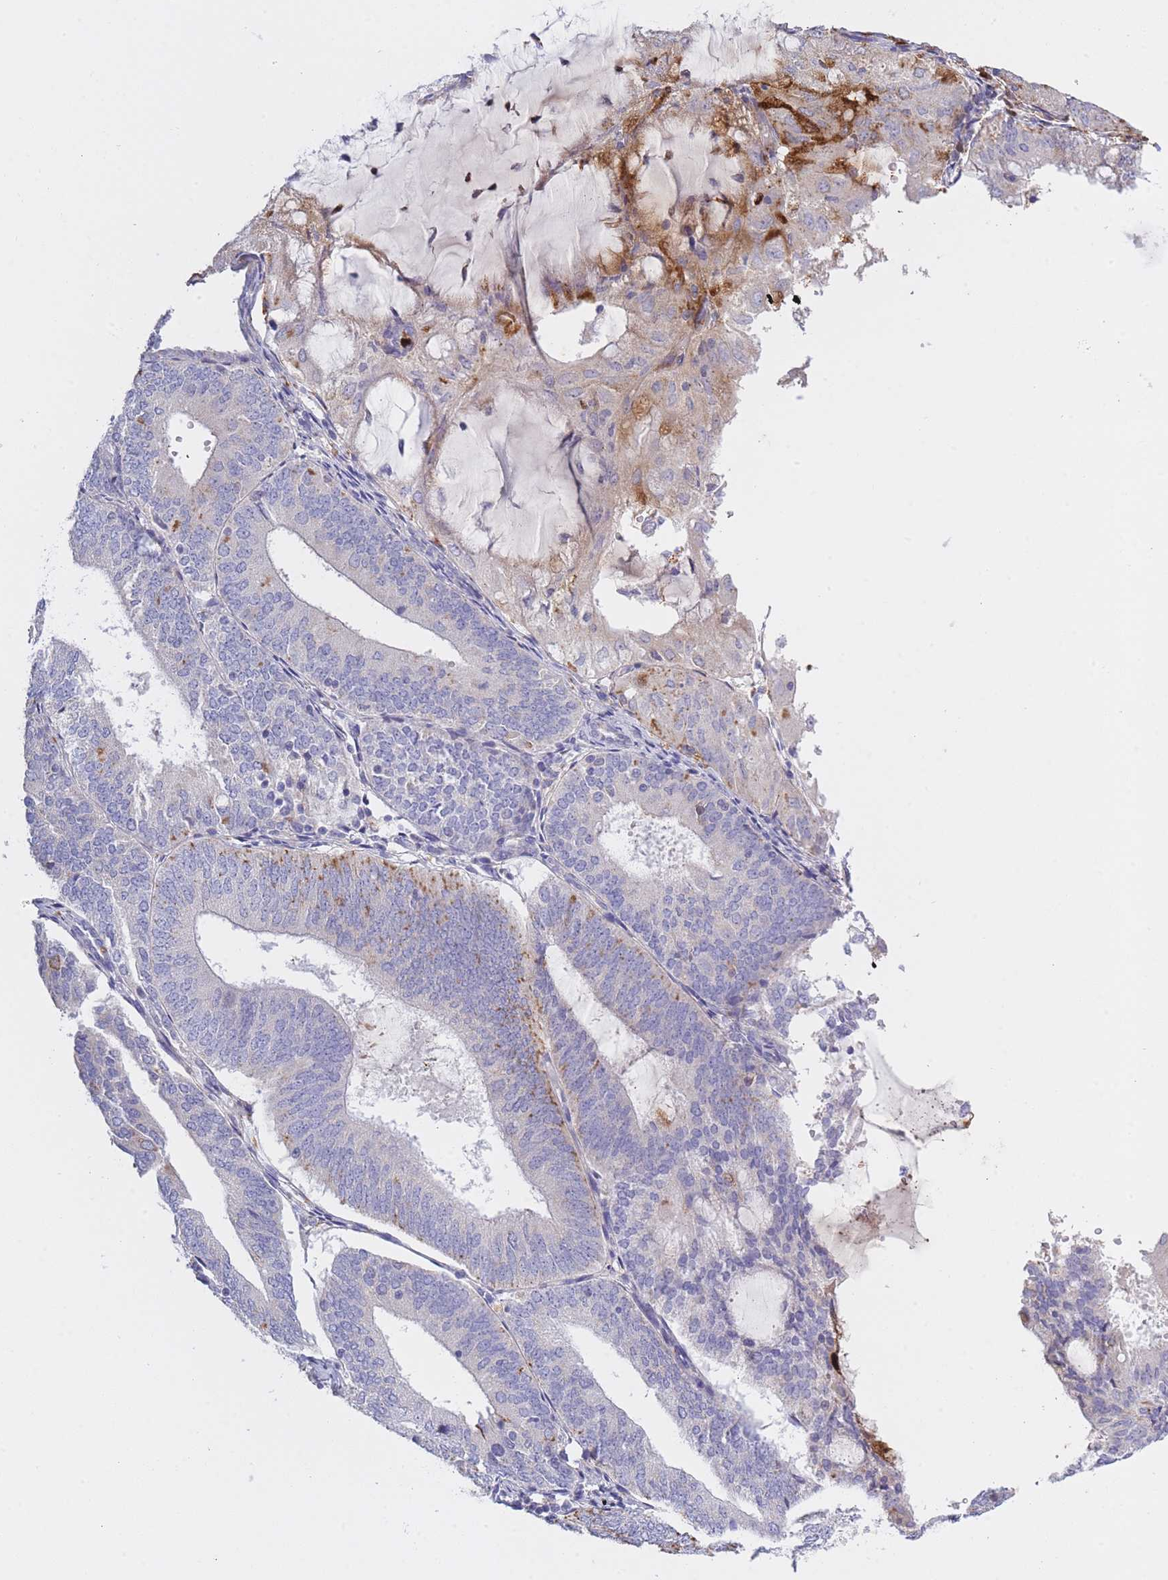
{"staining": {"intensity": "moderate", "quantity": "<25%", "location": "cytoplasmic/membranous"}, "tissue": "endometrial cancer", "cell_type": "Tumor cells", "image_type": "cancer", "snomed": [{"axis": "morphology", "description": "Adenocarcinoma, NOS"}, {"axis": "topography", "description": "Endometrium"}], "caption": "About <25% of tumor cells in human adenocarcinoma (endometrial) reveal moderate cytoplasmic/membranous protein staining as visualized by brown immunohistochemical staining.", "gene": "CENPM", "patient": {"sex": "female", "age": 81}}